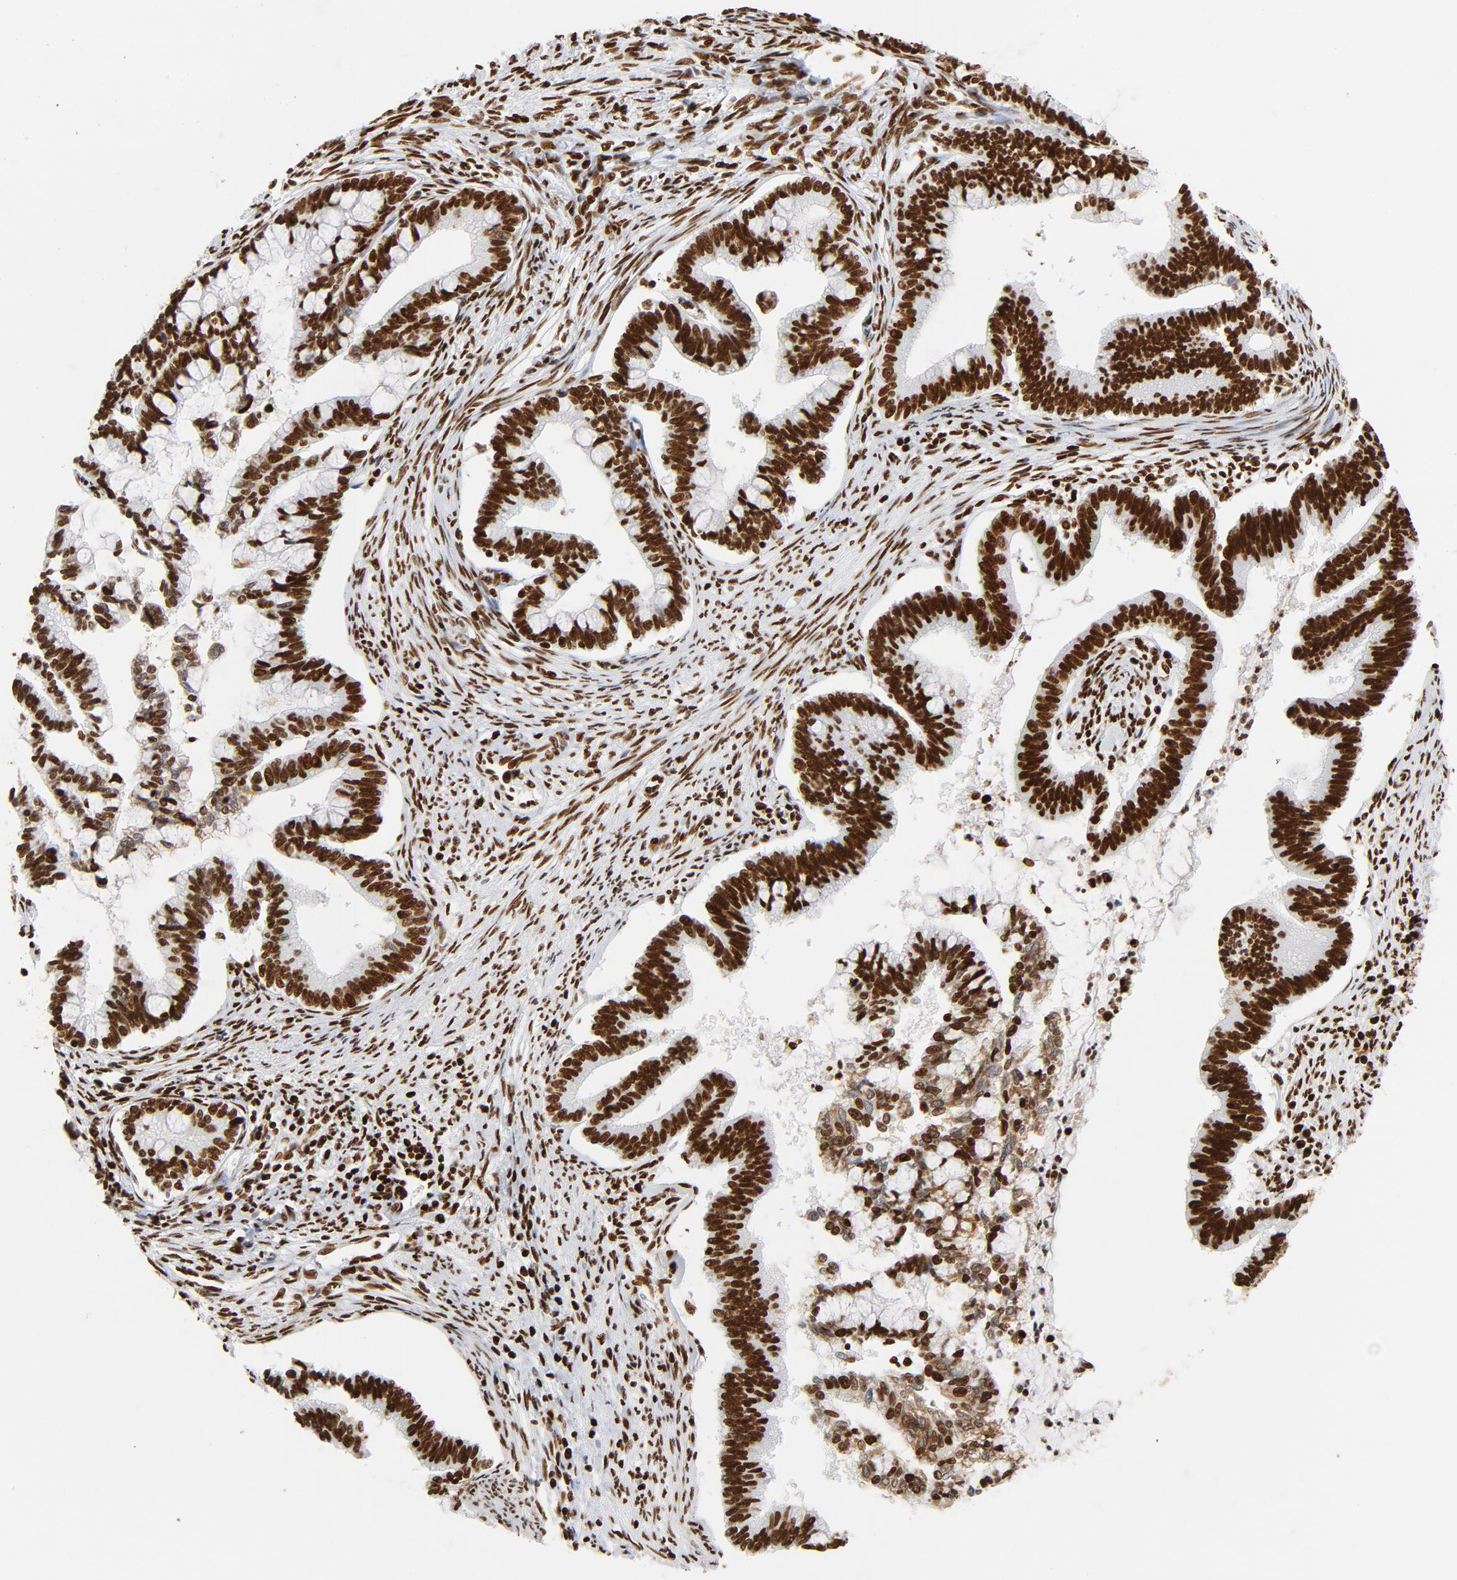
{"staining": {"intensity": "strong", "quantity": ">75%", "location": "nuclear"}, "tissue": "cervical cancer", "cell_type": "Tumor cells", "image_type": "cancer", "snomed": [{"axis": "morphology", "description": "Adenocarcinoma, NOS"}, {"axis": "topography", "description": "Cervix"}], "caption": "Adenocarcinoma (cervical) stained for a protein reveals strong nuclear positivity in tumor cells. (IHC, brightfield microscopy, high magnification).", "gene": "XRCC6", "patient": {"sex": "female", "age": 36}}